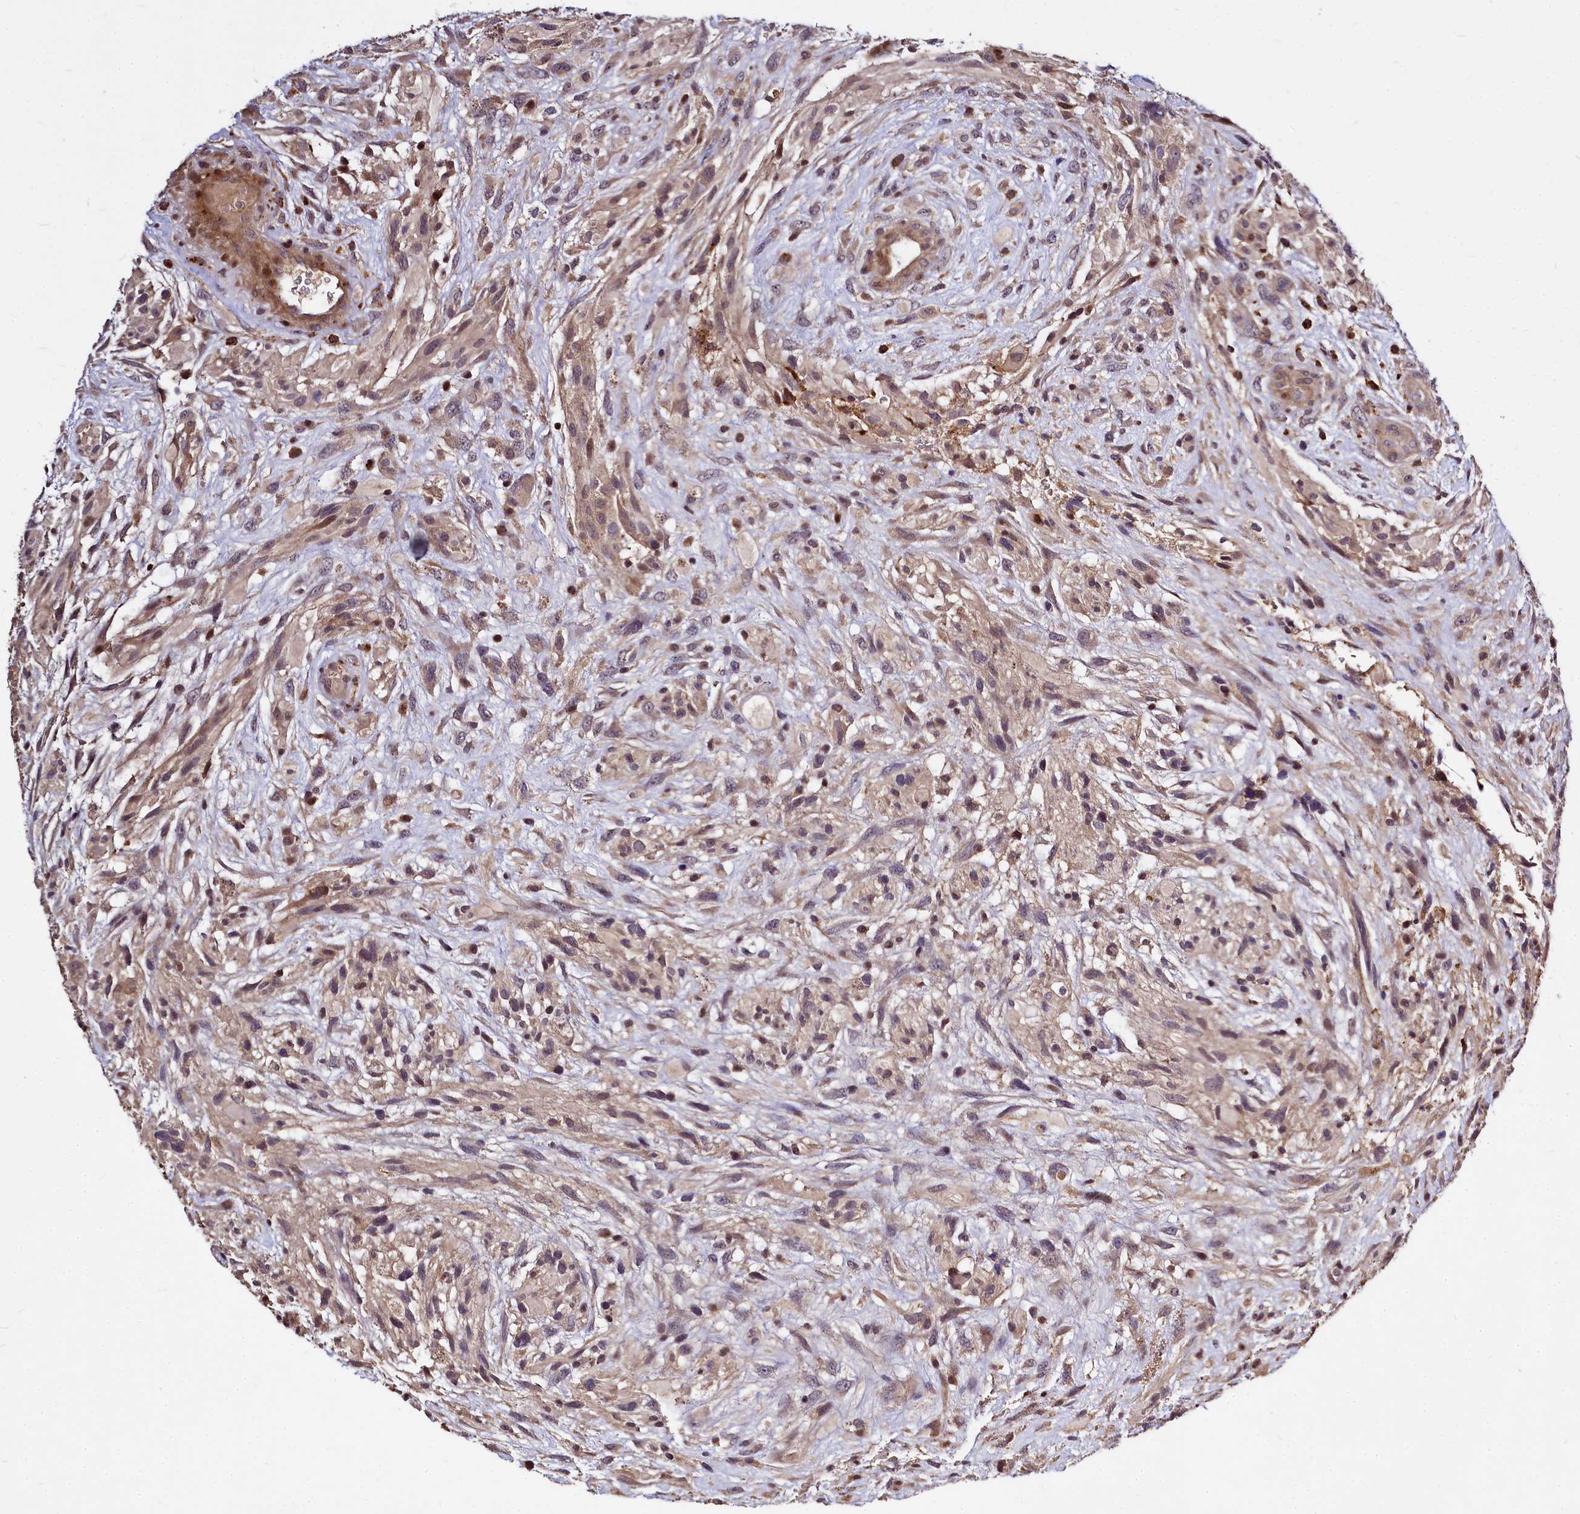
{"staining": {"intensity": "moderate", "quantity": ">75%", "location": "cytoplasmic/membranous"}, "tissue": "glioma", "cell_type": "Tumor cells", "image_type": "cancer", "snomed": [{"axis": "morphology", "description": "Glioma, malignant, High grade"}, {"axis": "topography", "description": "Brain"}], "caption": "A high-resolution histopathology image shows IHC staining of malignant glioma (high-grade), which demonstrates moderate cytoplasmic/membranous expression in approximately >75% of tumor cells.", "gene": "ATG101", "patient": {"sex": "male", "age": 61}}